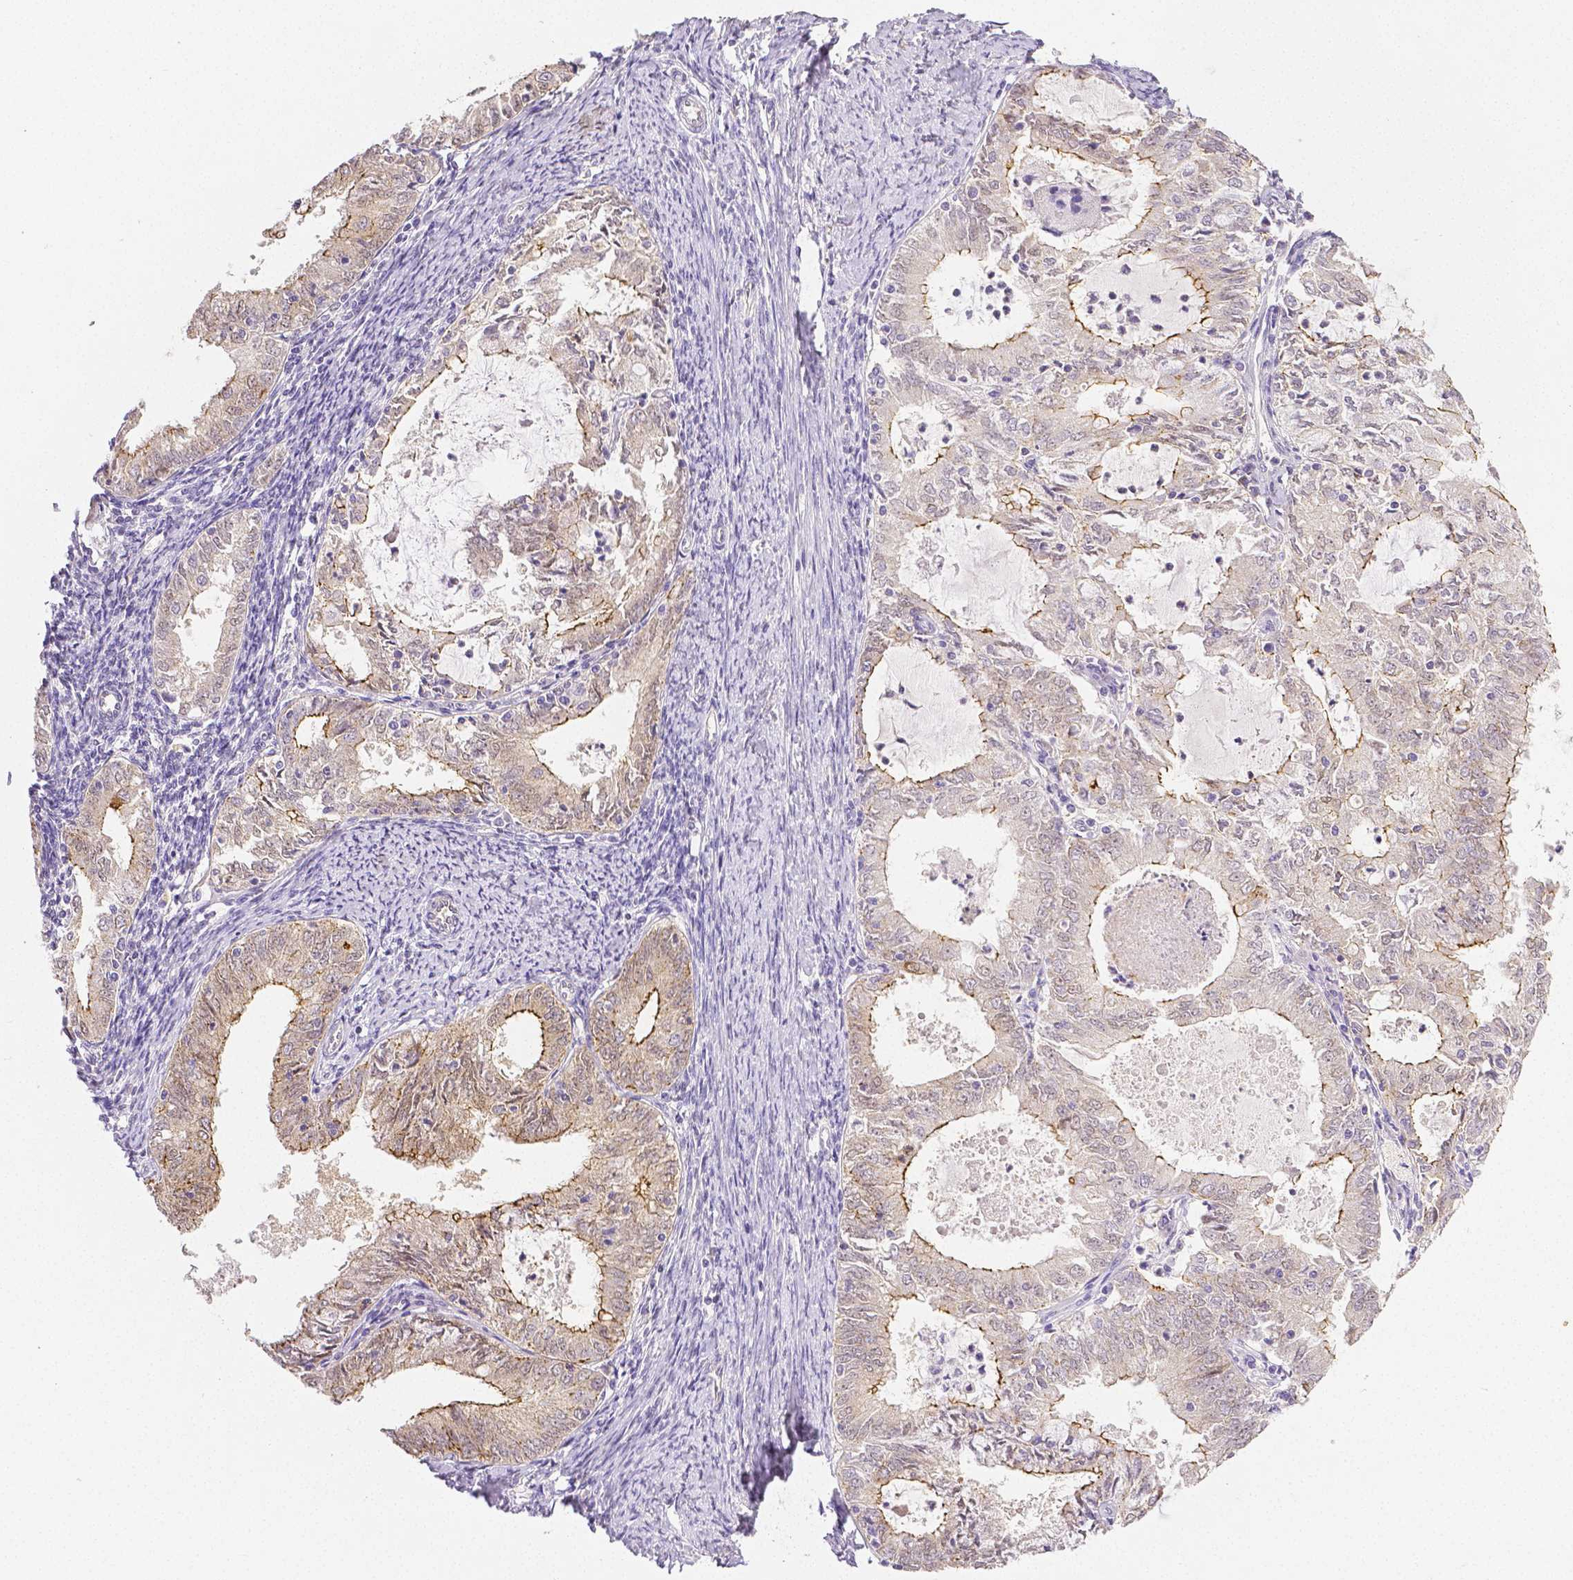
{"staining": {"intensity": "moderate", "quantity": "<25%", "location": "cytoplasmic/membranous"}, "tissue": "endometrial cancer", "cell_type": "Tumor cells", "image_type": "cancer", "snomed": [{"axis": "morphology", "description": "Adenocarcinoma, NOS"}, {"axis": "topography", "description": "Endometrium"}], "caption": "Immunohistochemical staining of endometrial cancer (adenocarcinoma) reveals low levels of moderate cytoplasmic/membranous protein positivity in about <25% of tumor cells. Using DAB (3,3'-diaminobenzidine) (brown) and hematoxylin (blue) stains, captured at high magnification using brightfield microscopy.", "gene": "OCLN", "patient": {"sex": "female", "age": 57}}